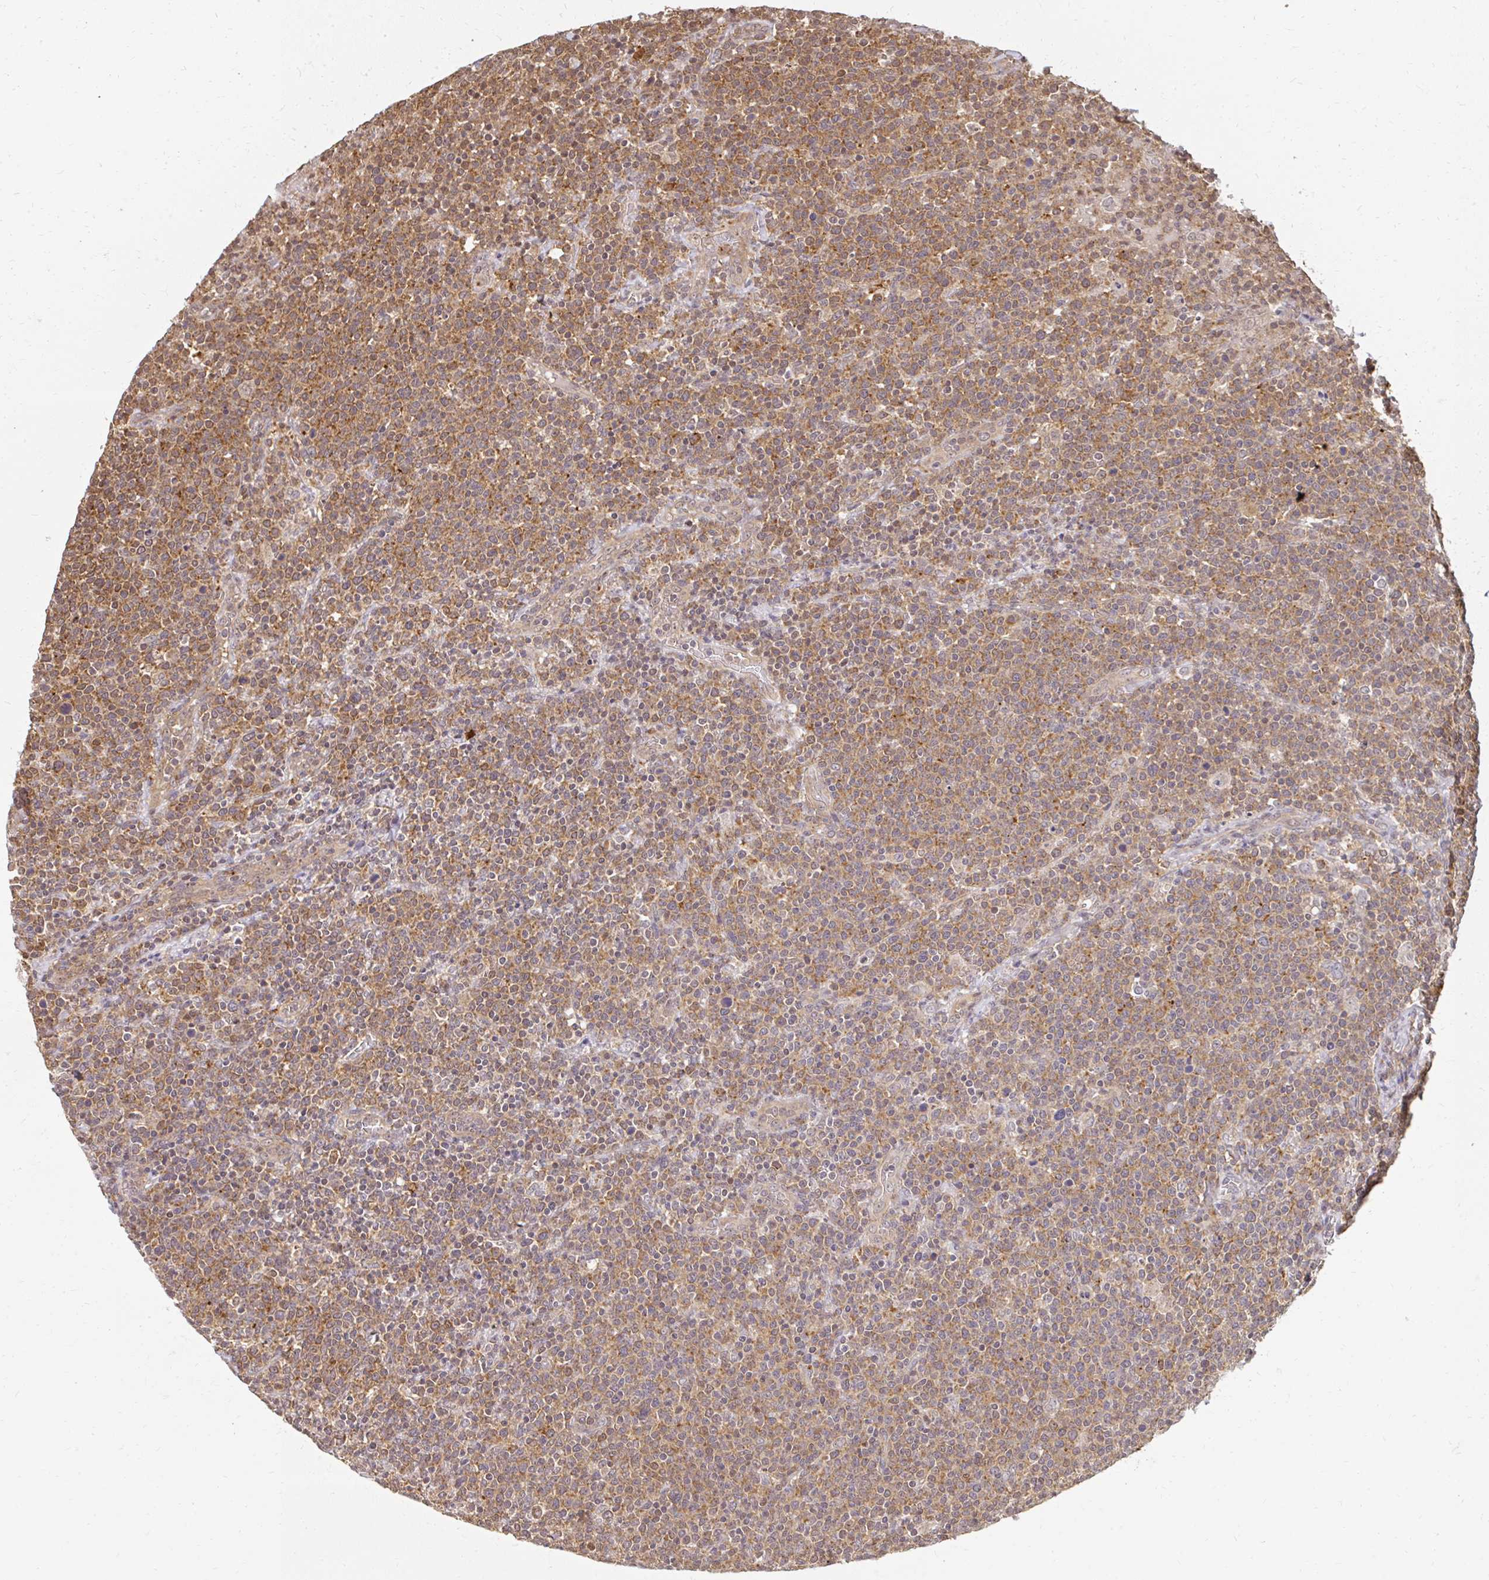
{"staining": {"intensity": "moderate", "quantity": ">75%", "location": "cytoplasmic/membranous"}, "tissue": "lymphoma", "cell_type": "Tumor cells", "image_type": "cancer", "snomed": [{"axis": "morphology", "description": "Malignant lymphoma, non-Hodgkin's type, High grade"}, {"axis": "topography", "description": "Lymph node"}], "caption": "An IHC micrograph of tumor tissue is shown. Protein staining in brown shows moderate cytoplasmic/membranous positivity in malignant lymphoma, non-Hodgkin's type (high-grade) within tumor cells.", "gene": "LARS2", "patient": {"sex": "male", "age": 61}}